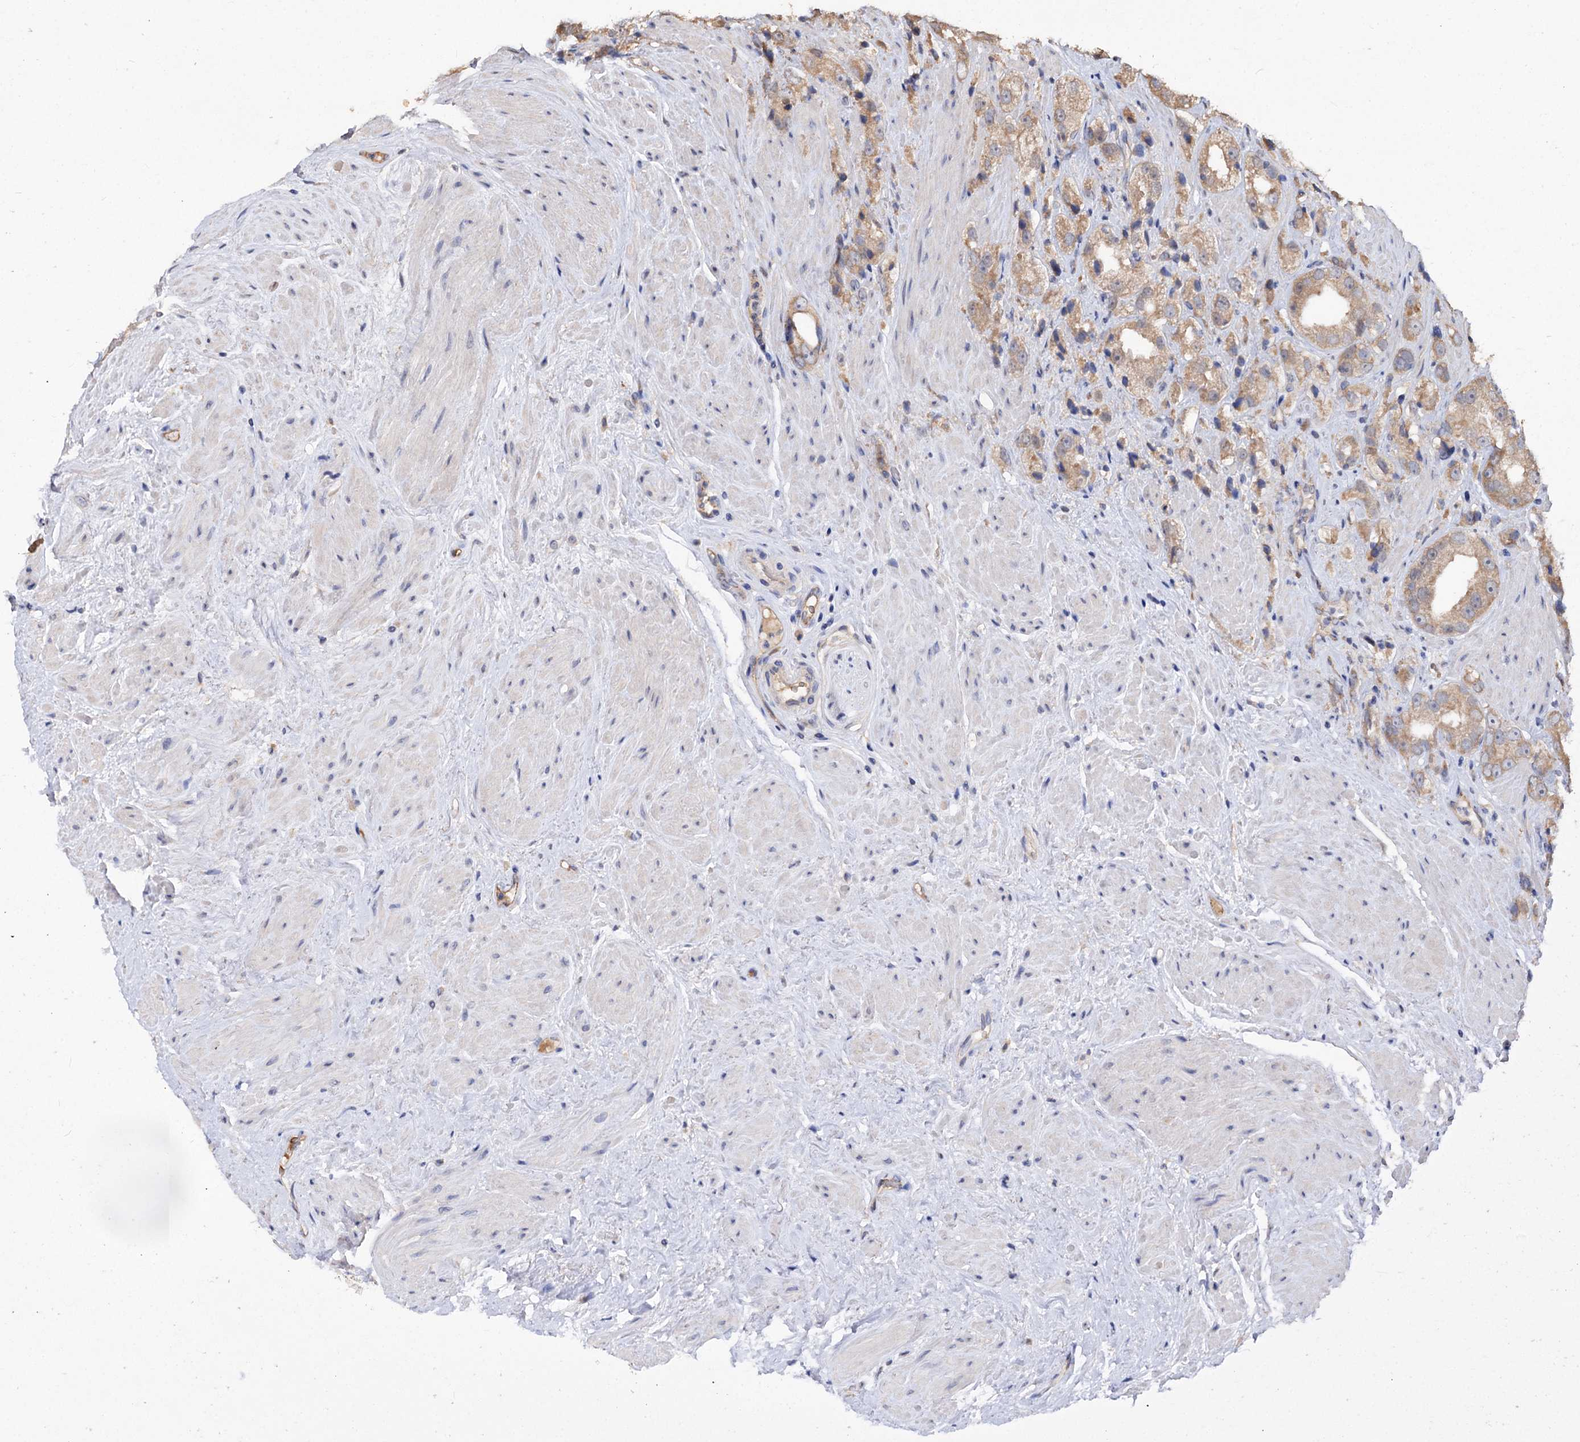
{"staining": {"intensity": "moderate", "quantity": ">75%", "location": "cytoplasmic/membranous"}, "tissue": "prostate cancer", "cell_type": "Tumor cells", "image_type": "cancer", "snomed": [{"axis": "morphology", "description": "Adenocarcinoma, NOS"}, {"axis": "topography", "description": "Prostate"}], "caption": "Adenocarcinoma (prostate) tissue displays moderate cytoplasmic/membranous staining in approximately >75% of tumor cells, visualized by immunohistochemistry. (IHC, brightfield microscopy, high magnification).", "gene": "NUDCD2", "patient": {"sex": "male", "age": 79}}